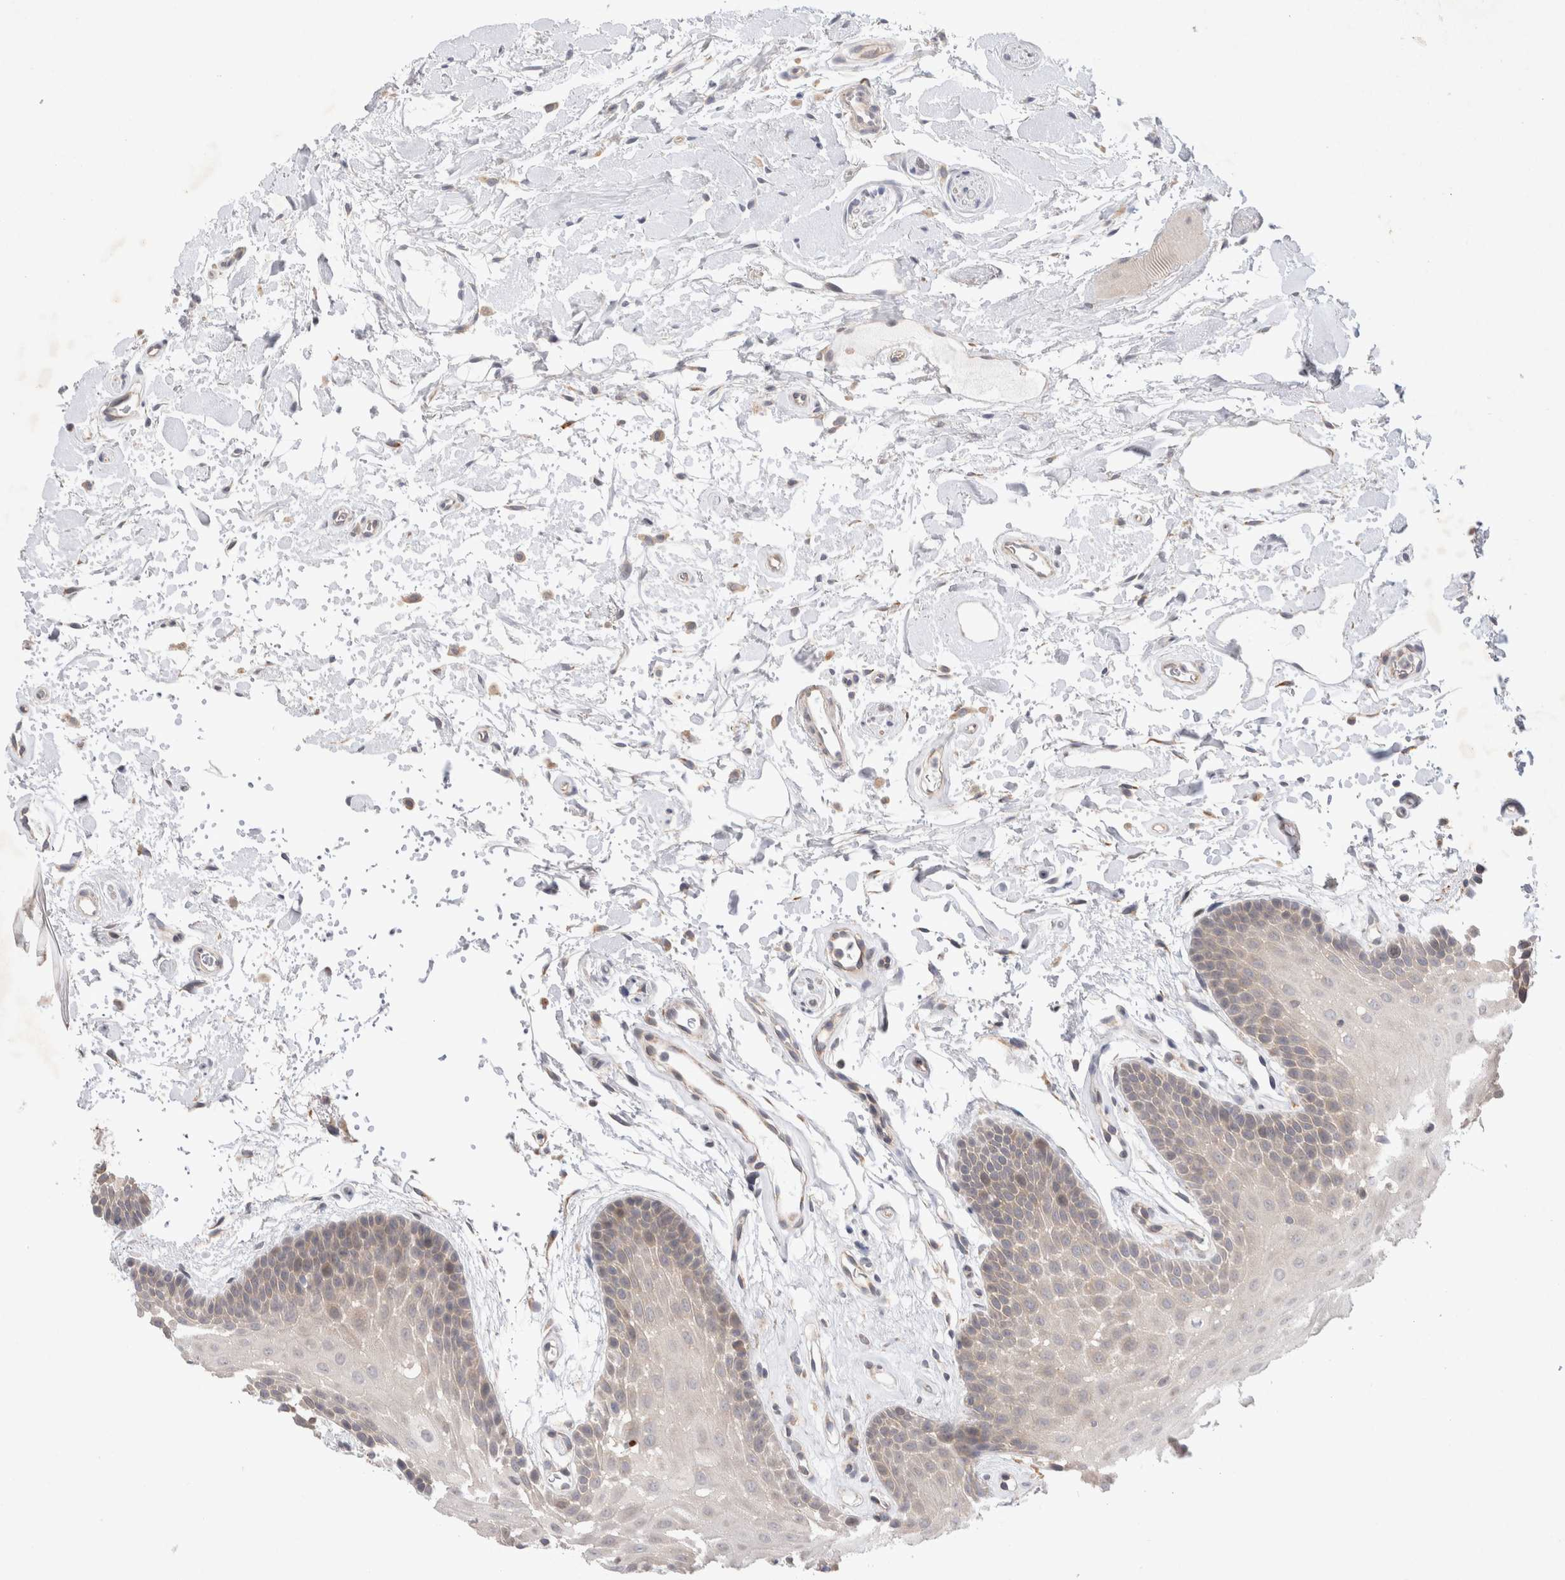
{"staining": {"intensity": "weak", "quantity": "<25%", "location": "cytoplasmic/membranous"}, "tissue": "oral mucosa", "cell_type": "Squamous epithelial cells", "image_type": "normal", "snomed": [{"axis": "morphology", "description": "Normal tissue, NOS"}, {"axis": "topography", "description": "Oral tissue"}], "caption": "A high-resolution histopathology image shows immunohistochemistry (IHC) staining of normal oral mucosa, which shows no significant expression in squamous epithelial cells. (DAB (3,3'-diaminobenzidine) immunohistochemistry visualized using brightfield microscopy, high magnification).", "gene": "NPC1", "patient": {"sex": "male", "age": 62}}